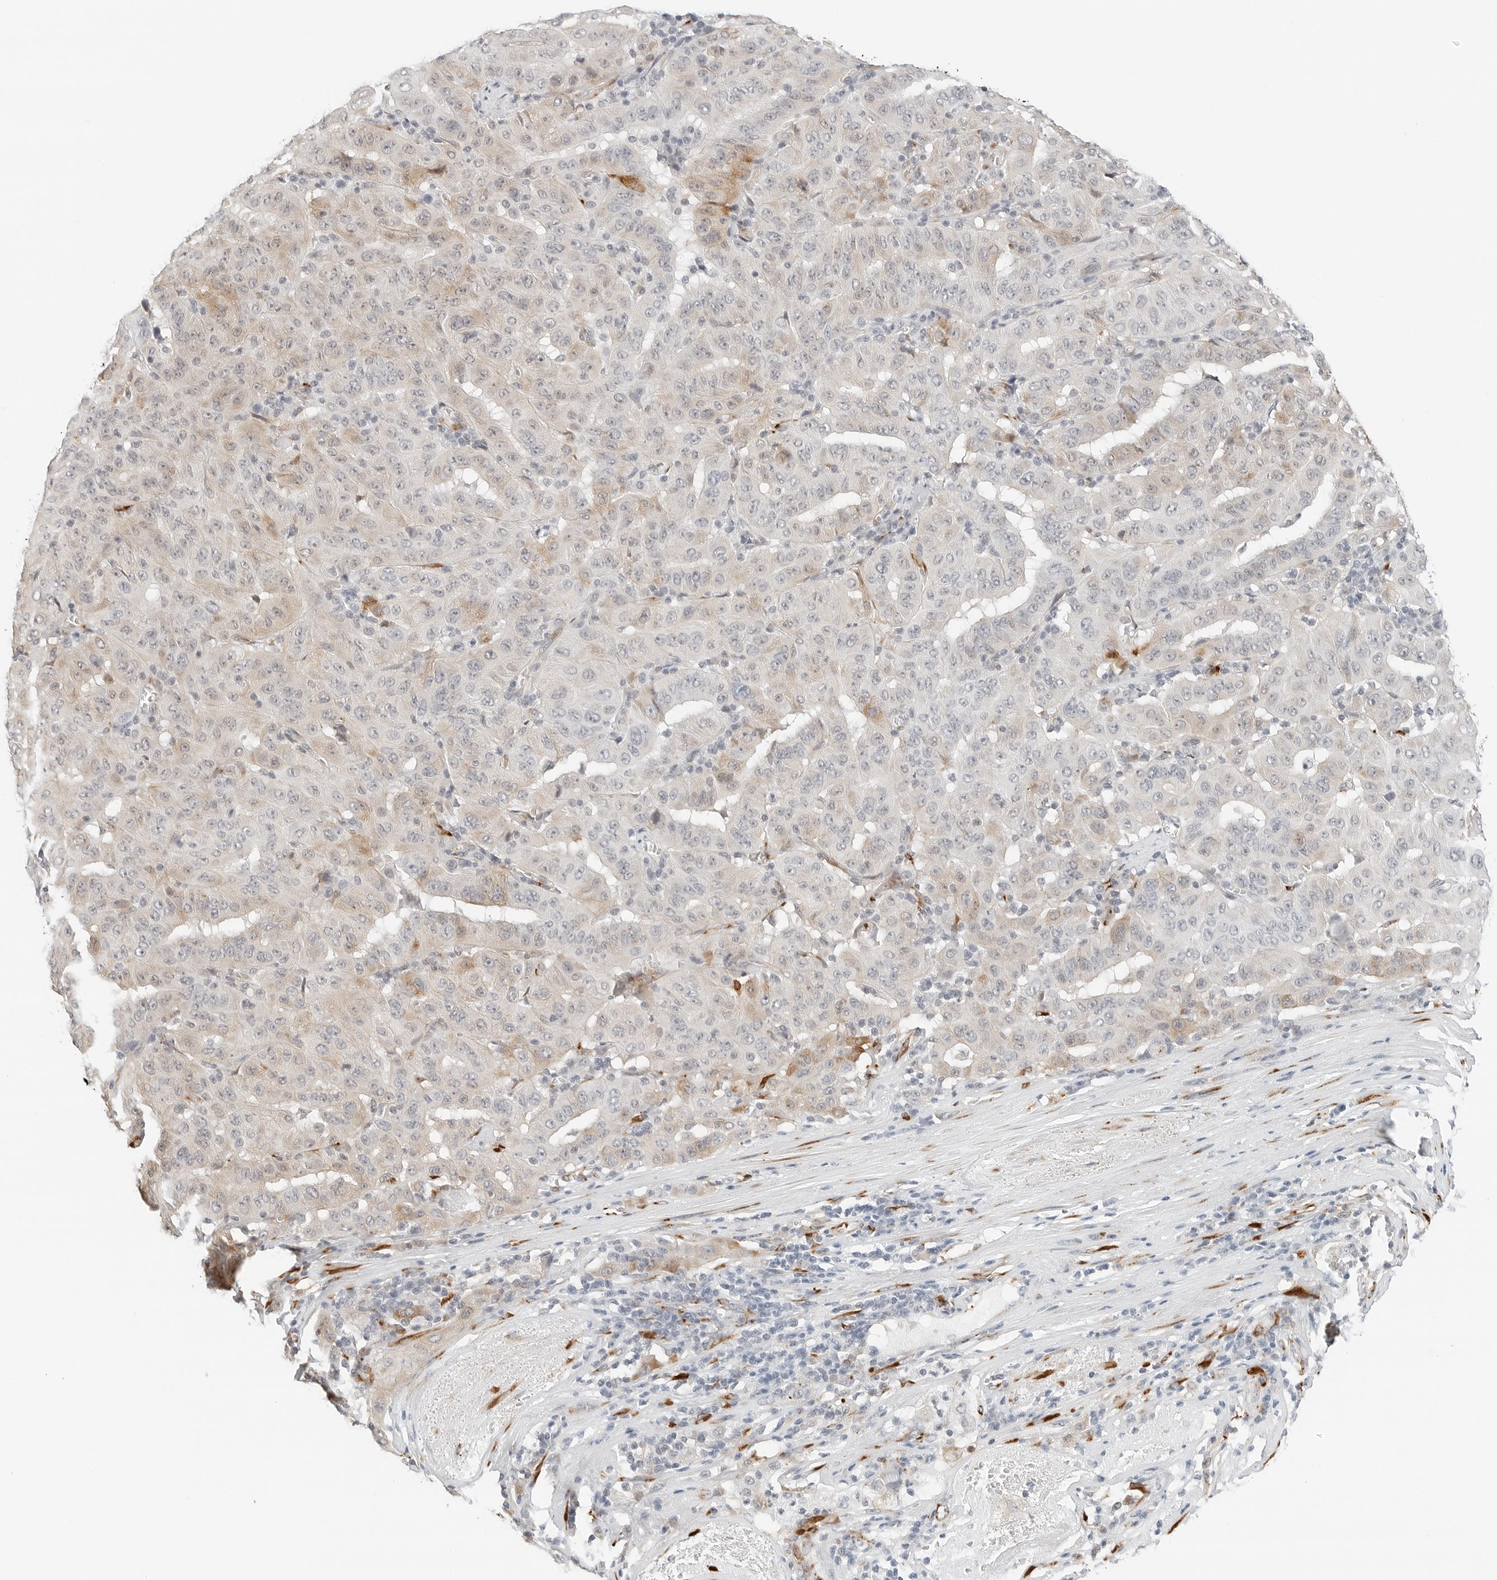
{"staining": {"intensity": "moderate", "quantity": "<25%", "location": "cytoplasmic/membranous"}, "tissue": "pancreatic cancer", "cell_type": "Tumor cells", "image_type": "cancer", "snomed": [{"axis": "morphology", "description": "Adenocarcinoma, NOS"}, {"axis": "topography", "description": "Pancreas"}], "caption": "Moderate cytoplasmic/membranous staining is seen in approximately <25% of tumor cells in pancreatic adenocarcinoma.", "gene": "P4HA2", "patient": {"sex": "male", "age": 63}}